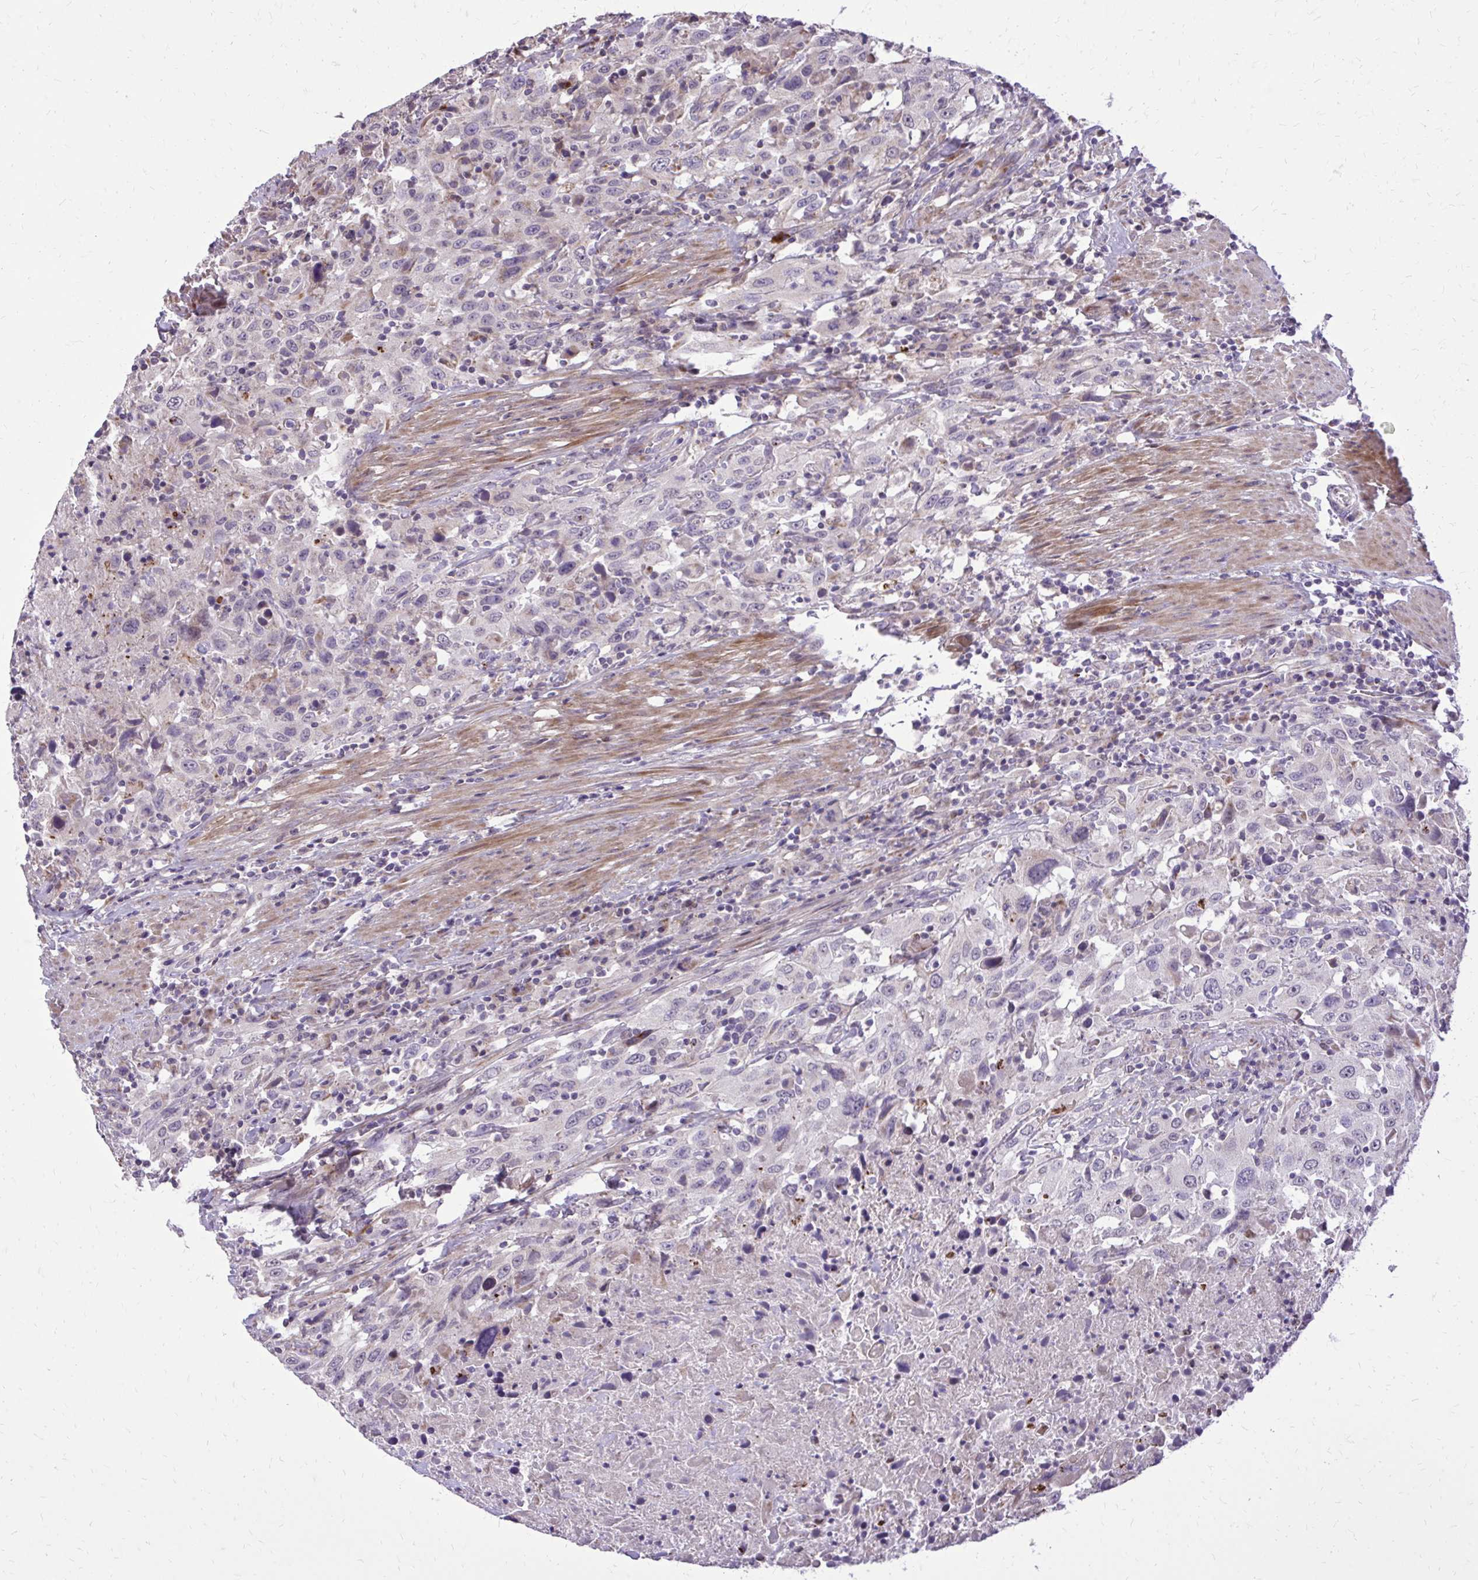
{"staining": {"intensity": "negative", "quantity": "none", "location": "none"}, "tissue": "urothelial cancer", "cell_type": "Tumor cells", "image_type": "cancer", "snomed": [{"axis": "morphology", "description": "Urothelial carcinoma, High grade"}, {"axis": "topography", "description": "Urinary bladder"}], "caption": "Protein analysis of urothelial cancer shows no significant staining in tumor cells. (Stains: DAB (3,3'-diaminobenzidine) IHC with hematoxylin counter stain, Microscopy: brightfield microscopy at high magnification).", "gene": "ABCC3", "patient": {"sex": "male", "age": 61}}